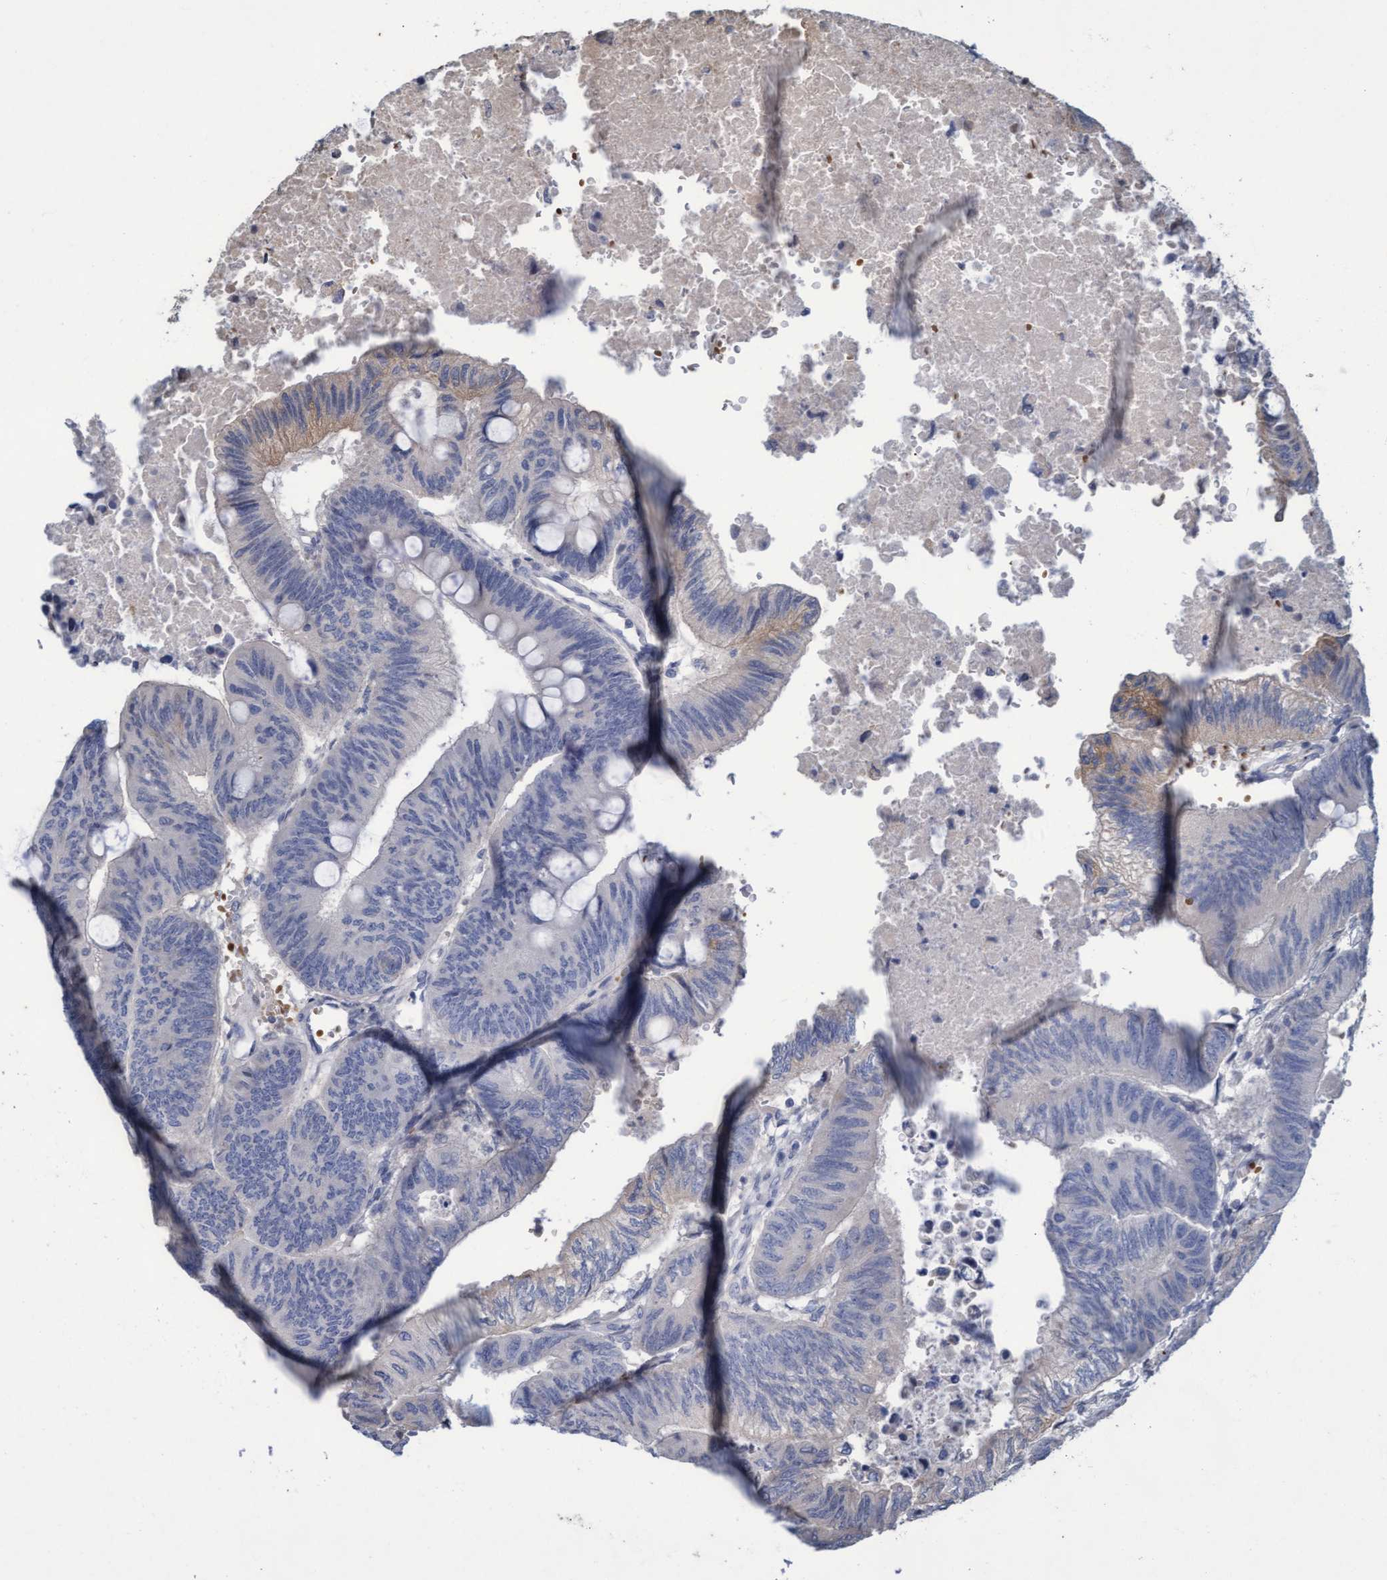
{"staining": {"intensity": "weak", "quantity": "<25%", "location": "cytoplasmic/membranous"}, "tissue": "colorectal cancer", "cell_type": "Tumor cells", "image_type": "cancer", "snomed": [{"axis": "morphology", "description": "Normal tissue, NOS"}, {"axis": "morphology", "description": "Adenocarcinoma, NOS"}, {"axis": "topography", "description": "Rectum"}, {"axis": "topography", "description": "Peripheral nerve tissue"}], "caption": "IHC micrograph of colorectal adenocarcinoma stained for a protein (brown), which displays no expression in tumor cells.", "gene": "KCNC2", "patient": {"sex": "male", "age": 92}}